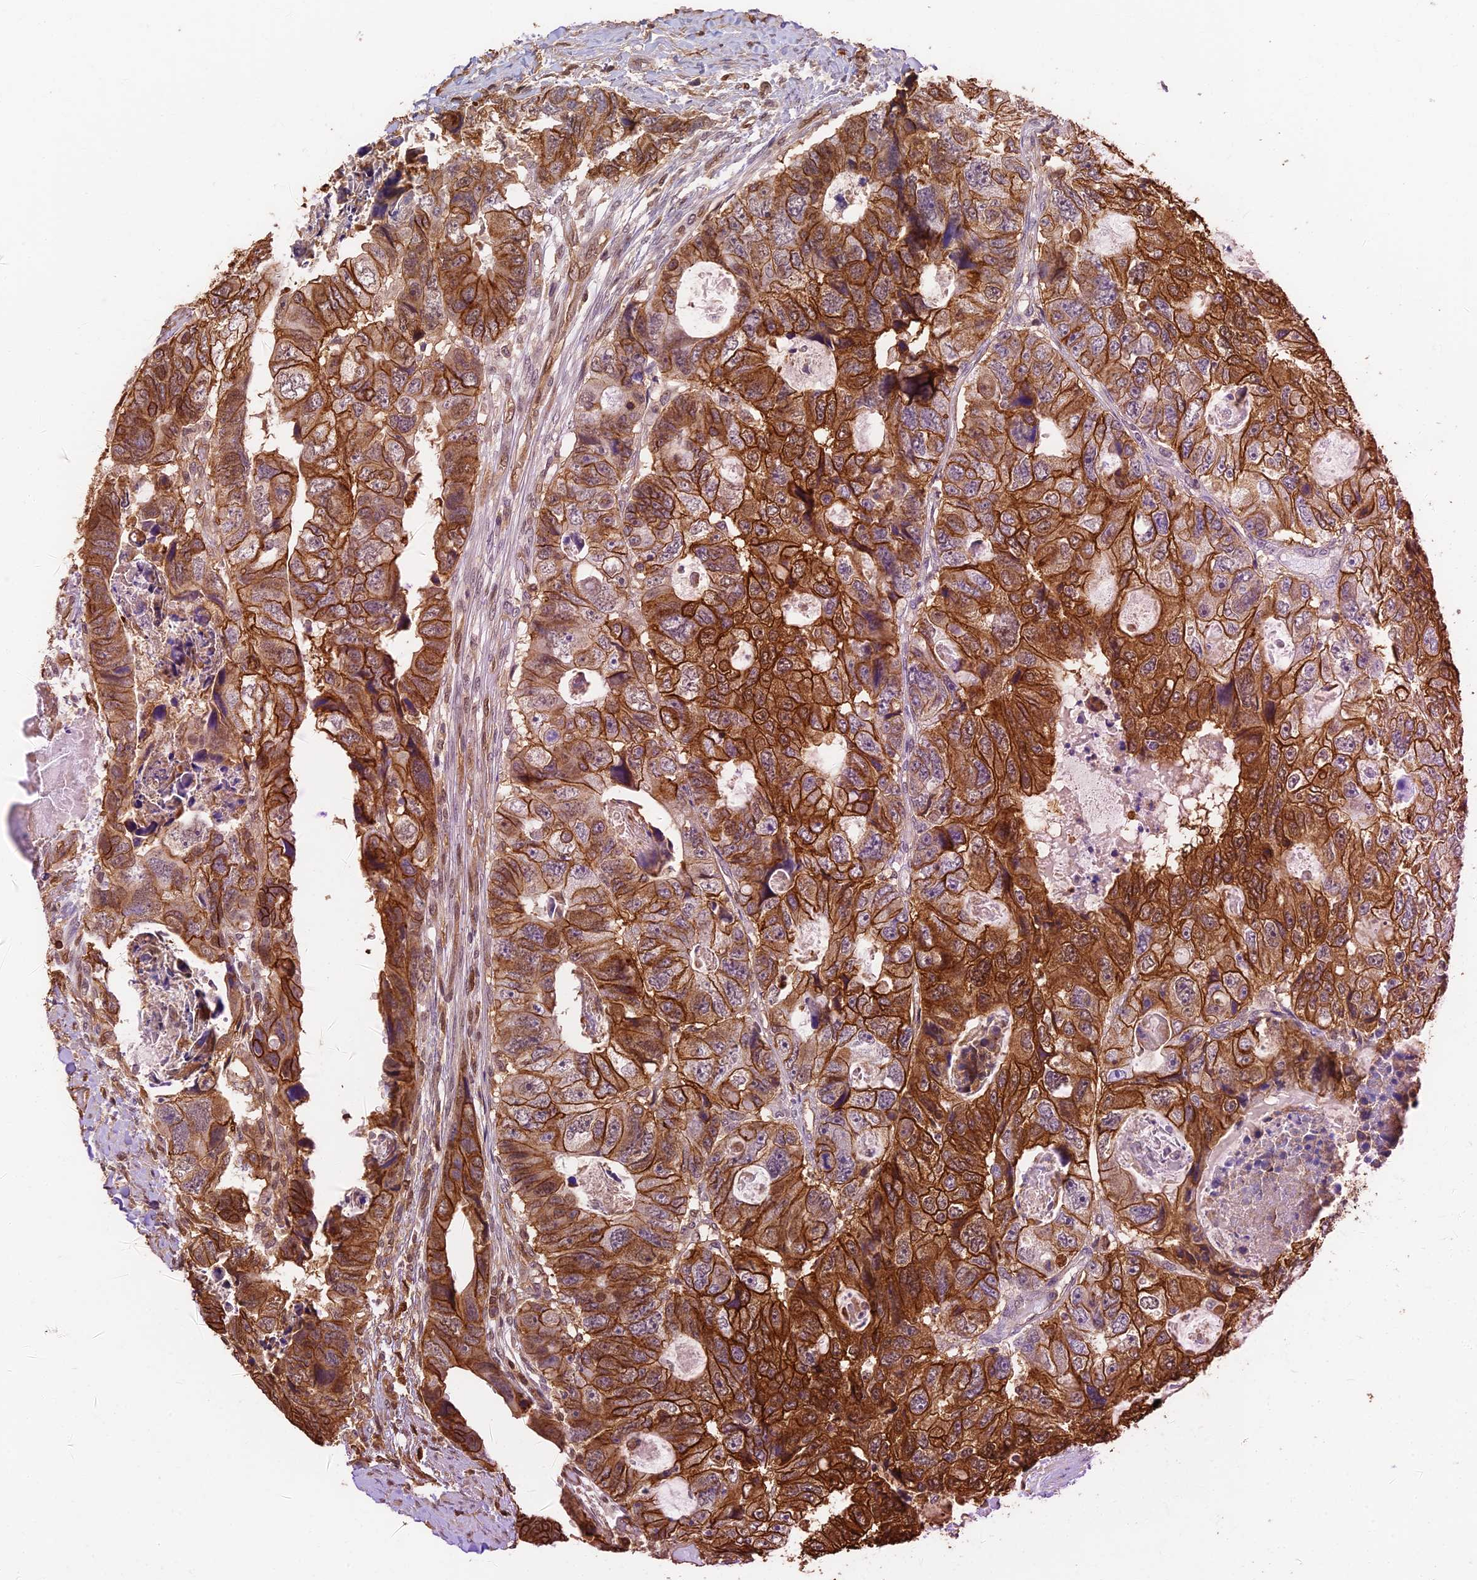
{"staining": {"intensity": "strong", "quantity": ">75%", "location": "cytoplasmic/membranous"}, "tissue": "colorectal cancer", "cell_type": "Tumor cells", "image_type": "cancer", "snomed": [{"axis": "morphology", "description": "Adenocarcinoma, NOS"}, {"axis": "topography", "description": "Rectum"}], "caption": "Immunohistochemical staining of human colorectal cancer reveals high levels of strong cytoplasmic/membranous protein positivity in about >75% of tumor cells.", "gene": "LRRN3", "patient": {"sex": "male", "age": 59}}